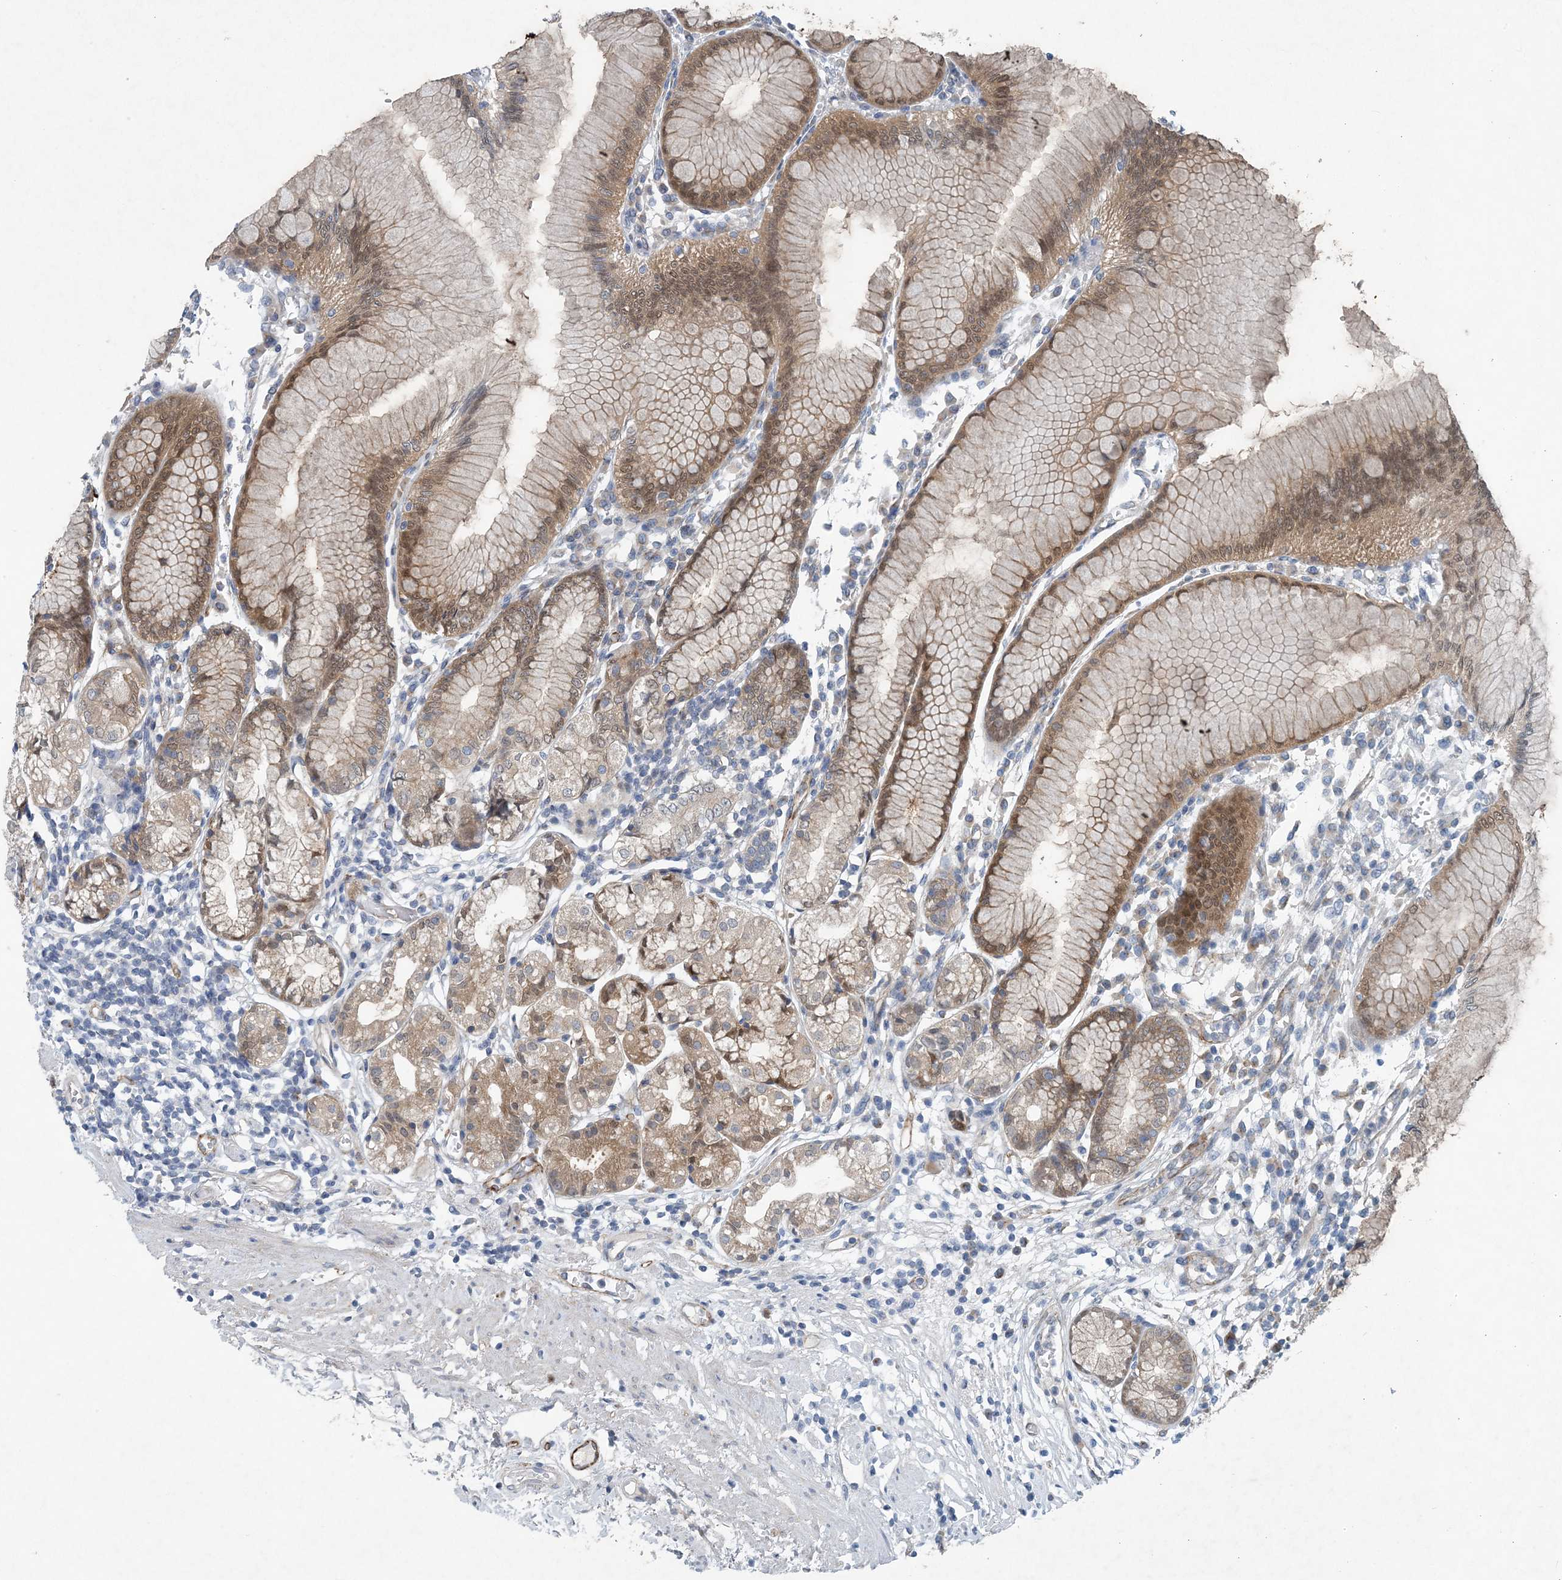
{"staining": {"intensity": "moderate", "quantity": "25%-75%", "location": "cytoplasmic/membranous,nuclear"}, "tissue": "stomach", "cell_type": "Glandular cells", "image_type": "normal", "snomed": [{"axis": "morphology", "description": "Normal tissue, NOS"}, {"axis": "topography", "description": "Stomach"}], "caption": "A histopathology image of human stomach stained for a protein shows moderate cytoplasmic/membranous,nuclear brown staining in glandular cells. The staining was performed using DAB (3,3'-diaminobenzidine) to visualize the protein expression in brown, while the nuclei were stained in blue with hematoxylin (Magnification: 20x).", "gene": "HIKESHI", "patient": {"sex": "female", "age": 57}}